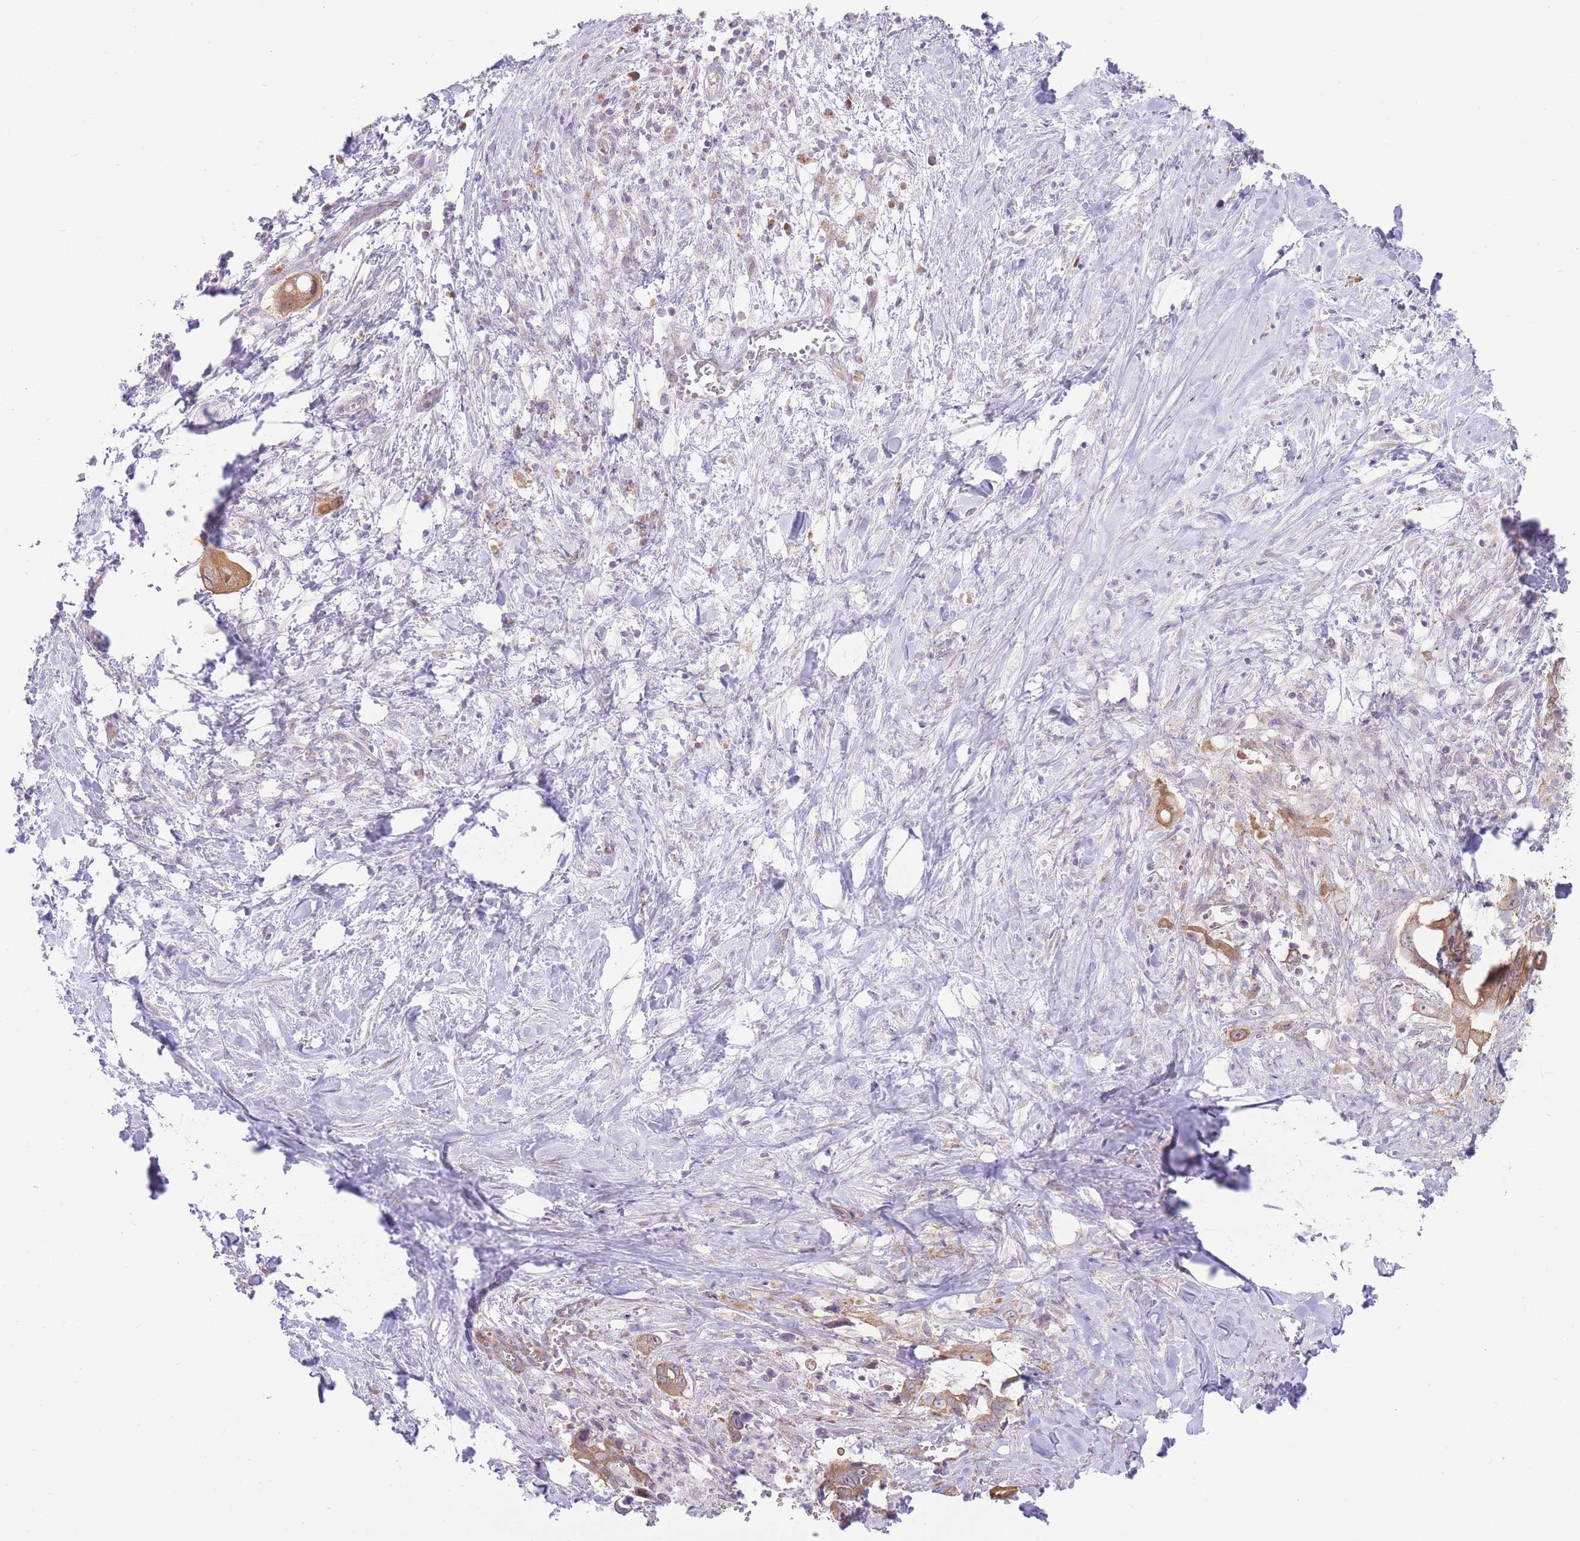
{"staining": {"intensity": "moderate", "quantity": ">75%", "location": "cytoplasmic/membranous"}, "tissue": "pancreatic cancer", "cell_type": "Tumor cells", "image_type": "cancer", "snomed": [{"axis": "morphology", "description": "Adenocarcinoma, NOS"}, {"axis": "topography", "description": "Pancreas"}], "caption": "Pancreatic cancer (adenocarcinoma) stained with DAB immunohistochemistry (IHC) displays medium levels of moderate cytoplasmic/membranous staining in about >75% of tumor cells.", "gene": "BOLA2B", "patient": {"sex": "male", "age": 61}}